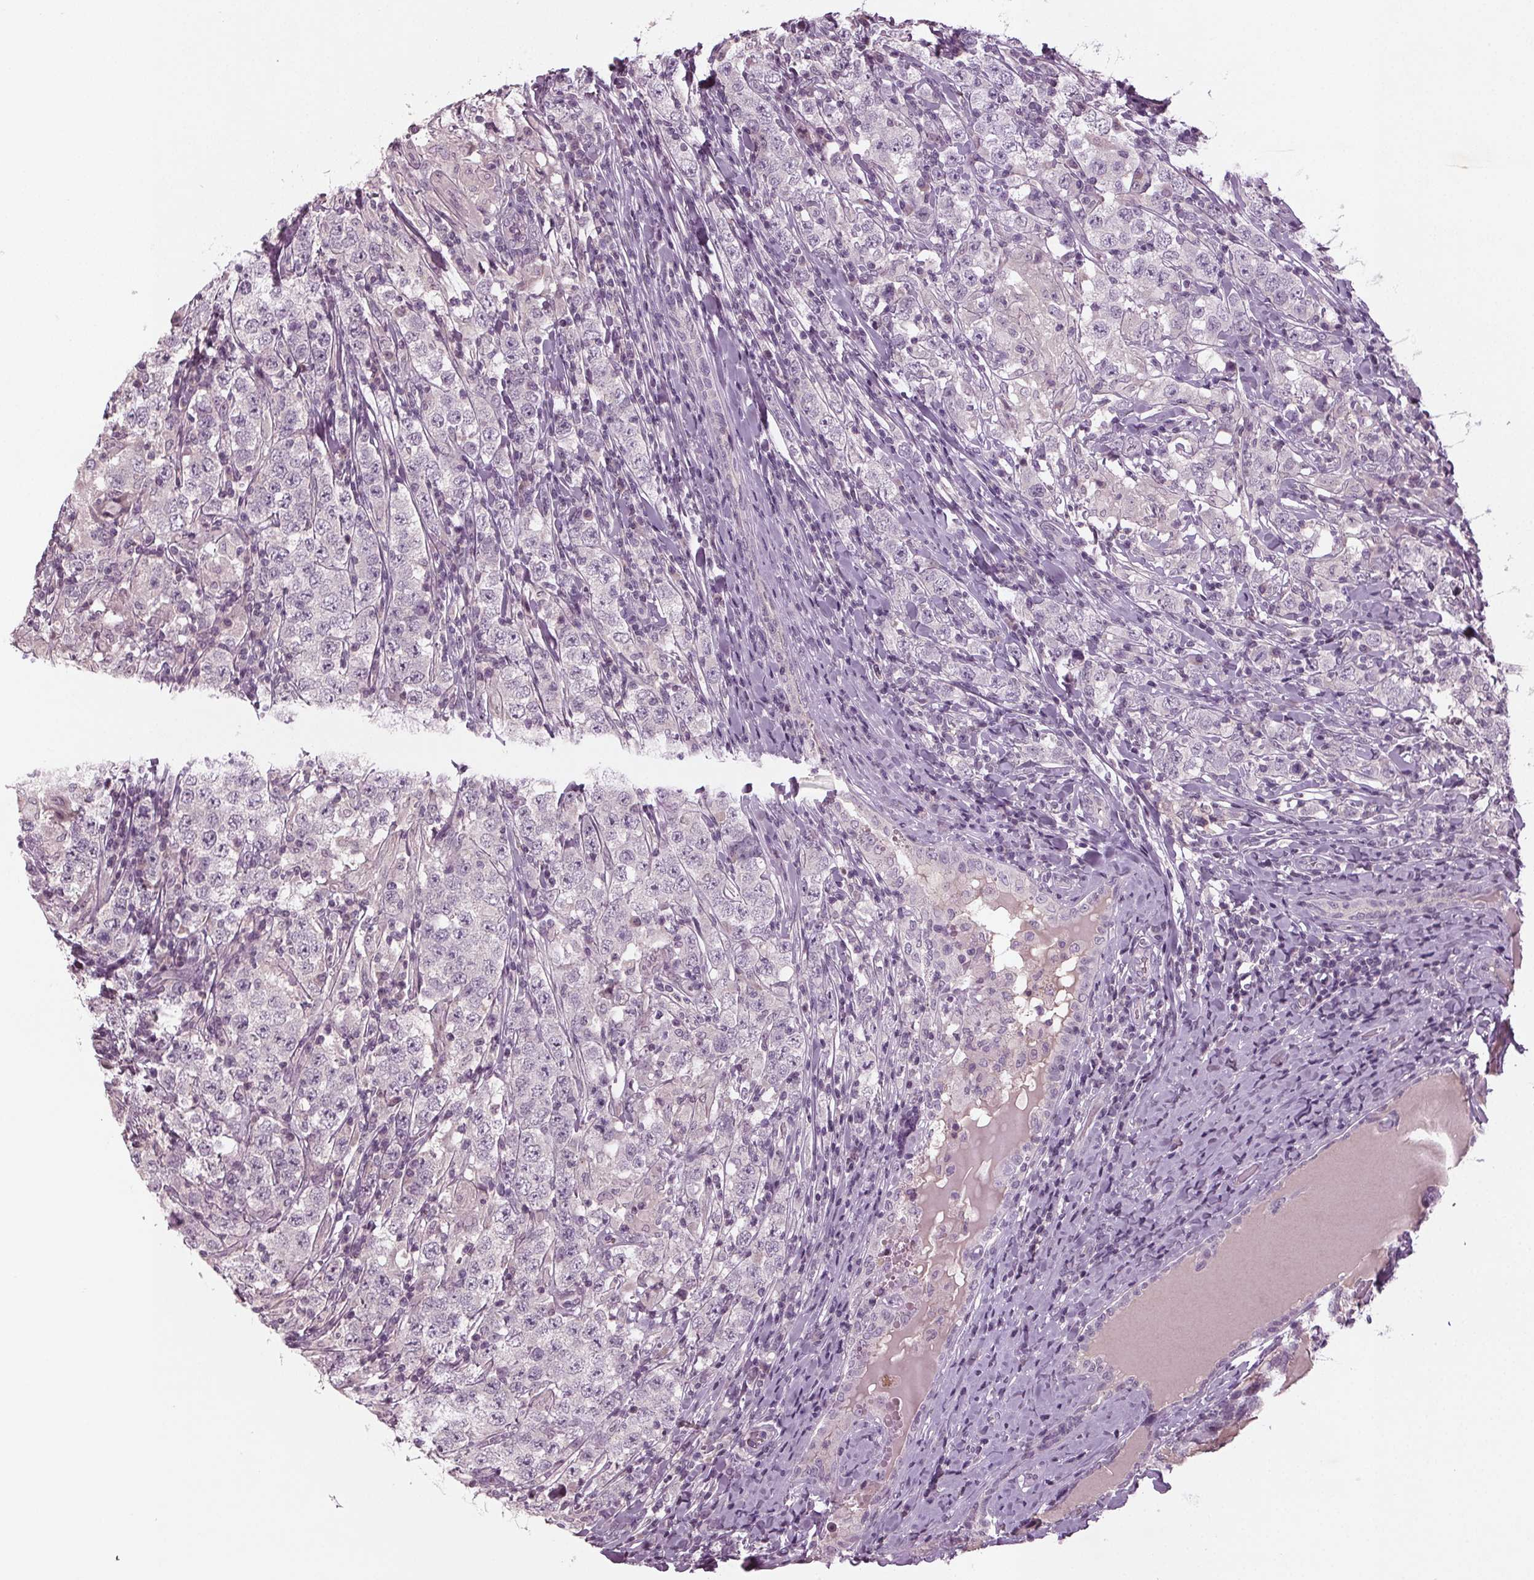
{"staining": {"intensity": "negative", "quantity": "none", "location": "none"}, "tissue": "testis cancer", "cell_type": "Tumor cells", "image_type": "cancer", "snomed": [{"axis": "morphology", "description": "Seminoma, NOS"}, {"axis": "morphology", "description": "Carcinoma, Embryonal, NOS"}, {"axis": "topography", "description": "Testis"}], "caption": "Immunohistochemistry (IHC) image of human testis cancer (embryonal carcinoma) stained for a protein (brown), which demonstrates no staining in tumor cells. (Stains: DAB immunohistochemistry (IHC) with hematoxylin counter stain, Microscopy: brightfield microscopy at high magnification).", "gene": "BHLHE22", "patient": {"sex": "male", "age": 41}}